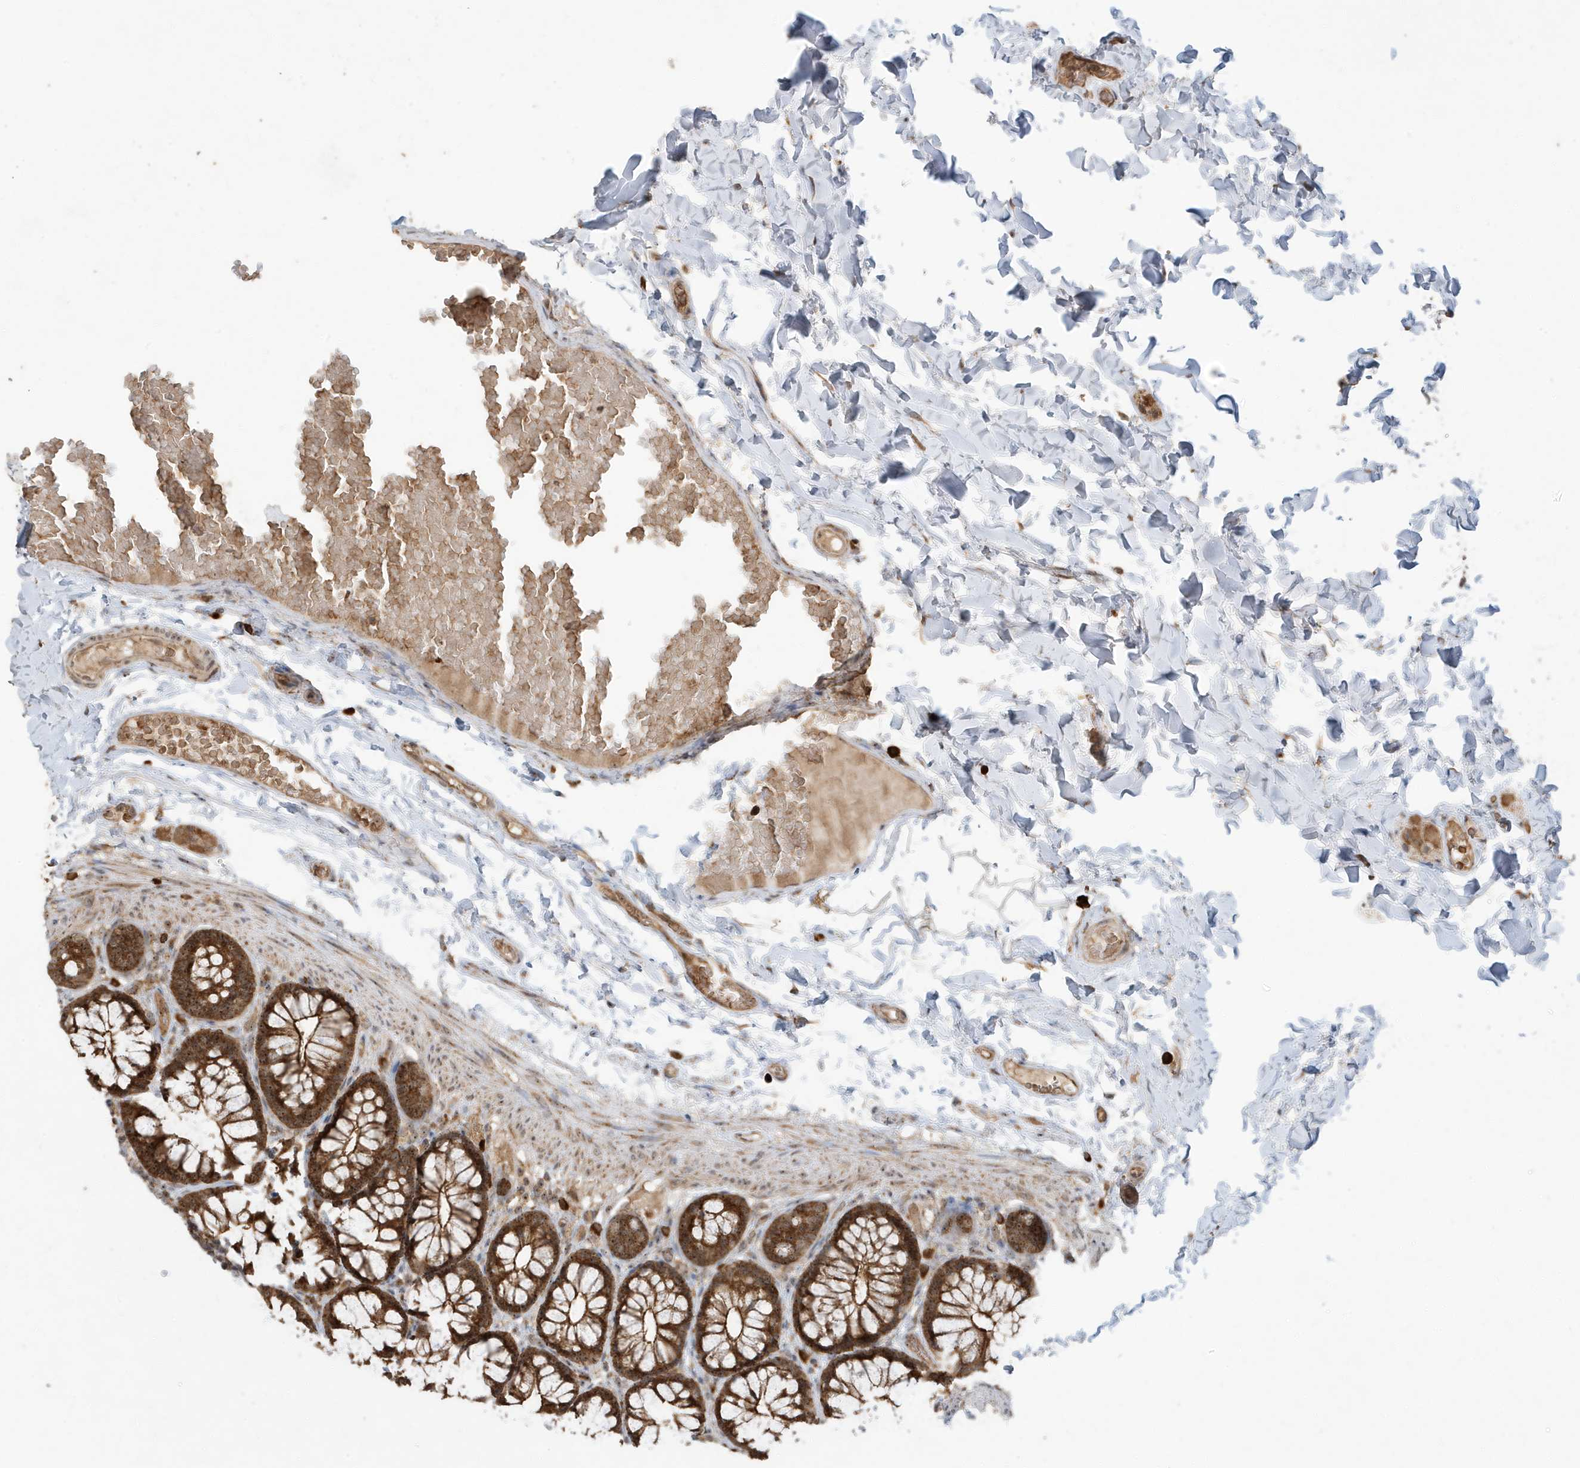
{"staining": {"intensity": "moderate", "quantity": ">75%", "location": "cytoplasmic/membranous,nuclear"}, "tissue": "colon", "cell_type": "Endothelial cells", "image_type": "normal", "snomed": [{"axis": "morphology", "description": "Normal tissue, NOS"}, {"axis": "topography", "description": "Colon"}], "caption": "A photomicrograph of human colon stained for a protein shows moderate cytoplasmic/membranous,nuclear brown staining in endothelial cells.", "gene": "ABCB9", "patient": {"sex": "male", "age": 47}}